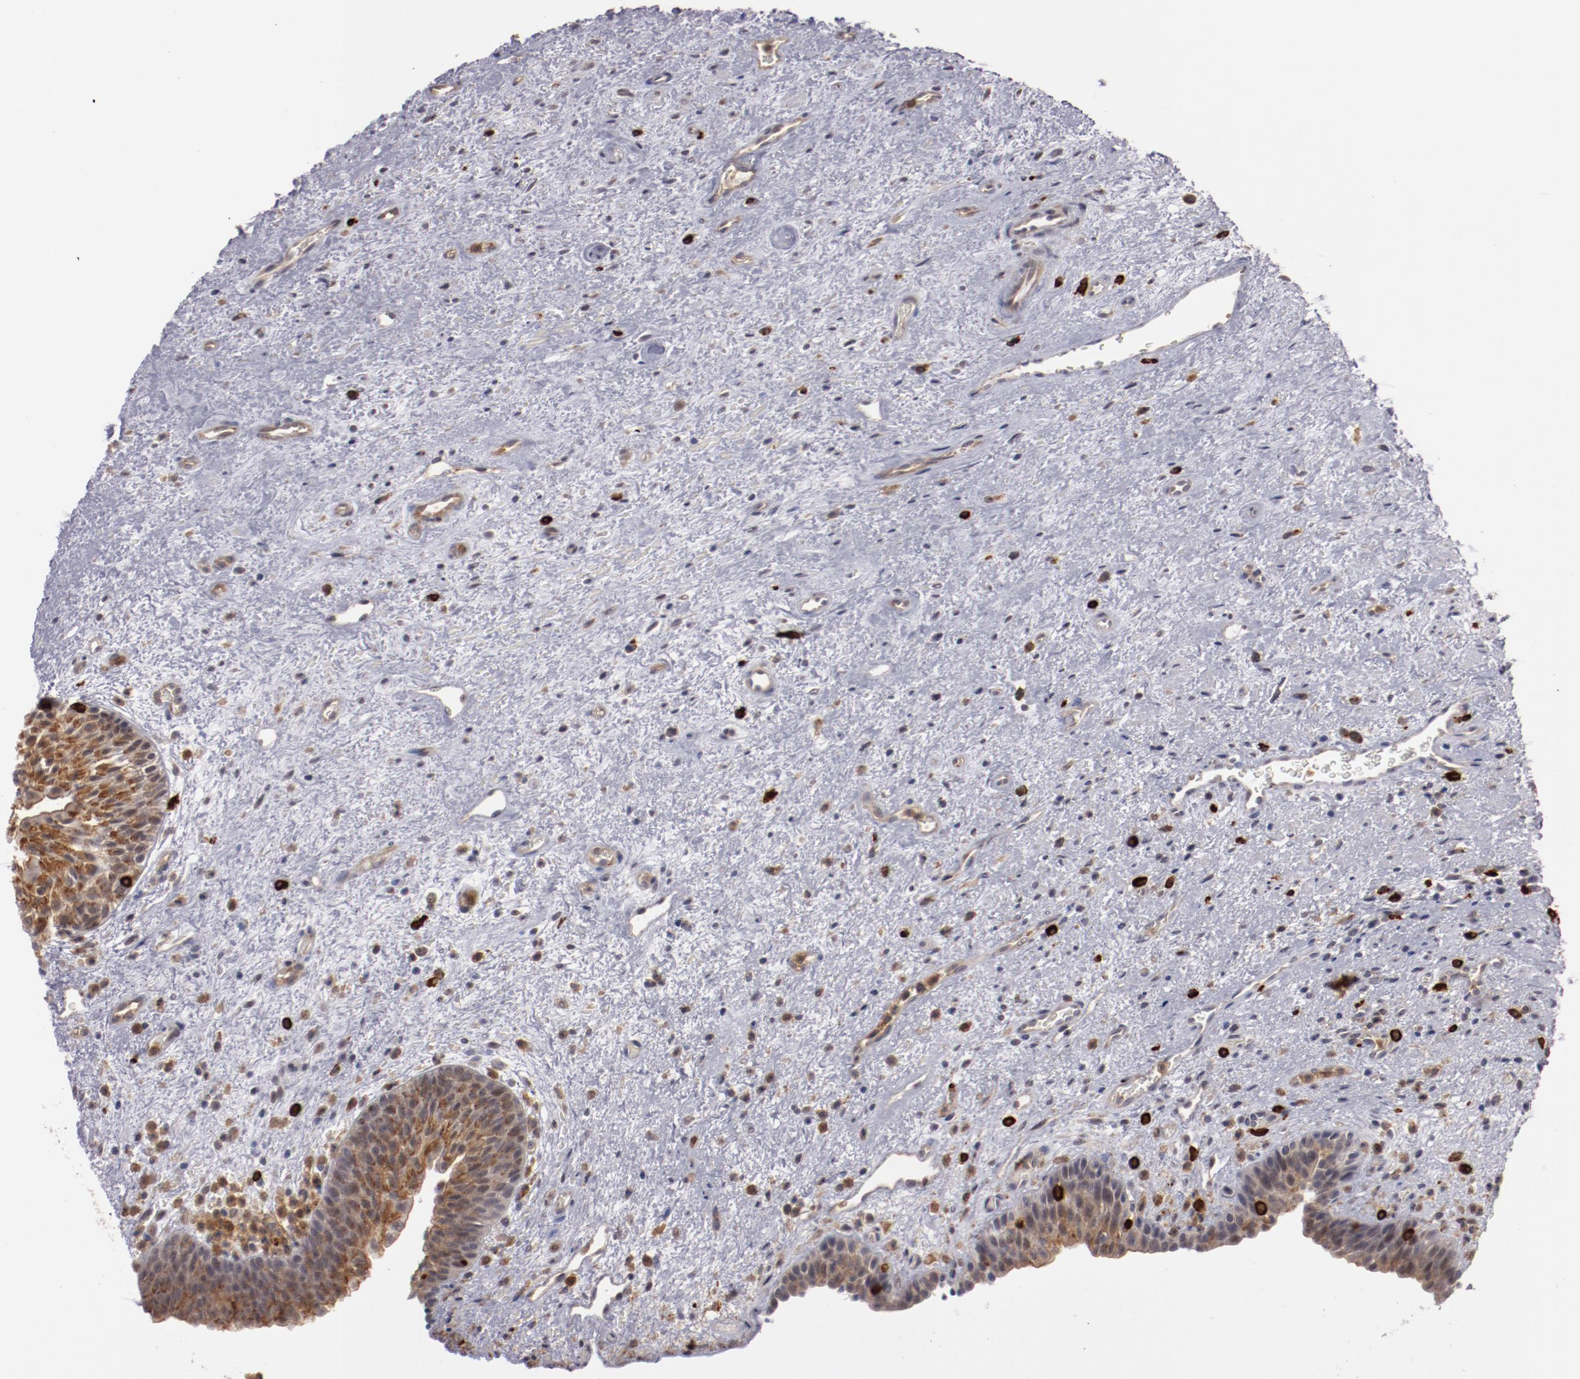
{"staining": {"intensity": "moderate", "quantity": ">75%", "location": "cytoplasmic/membranous"}, "tissue": "urinary bladder", "cell_type": "Urothelial cells", "image_type": "normal", "snomed": [{"axis": "morphology", "description": "Normal tissue, NOS"}, {"axis": "topography", "description": "Urinary bladder"}], "caption": "Urothelial cells exhibit moderate cytoplasmic/membranous positivity in about >75% of cells in benign urinary bladder.", "gene": "STX3", "patient": {"sex": "male", "age": 48}}